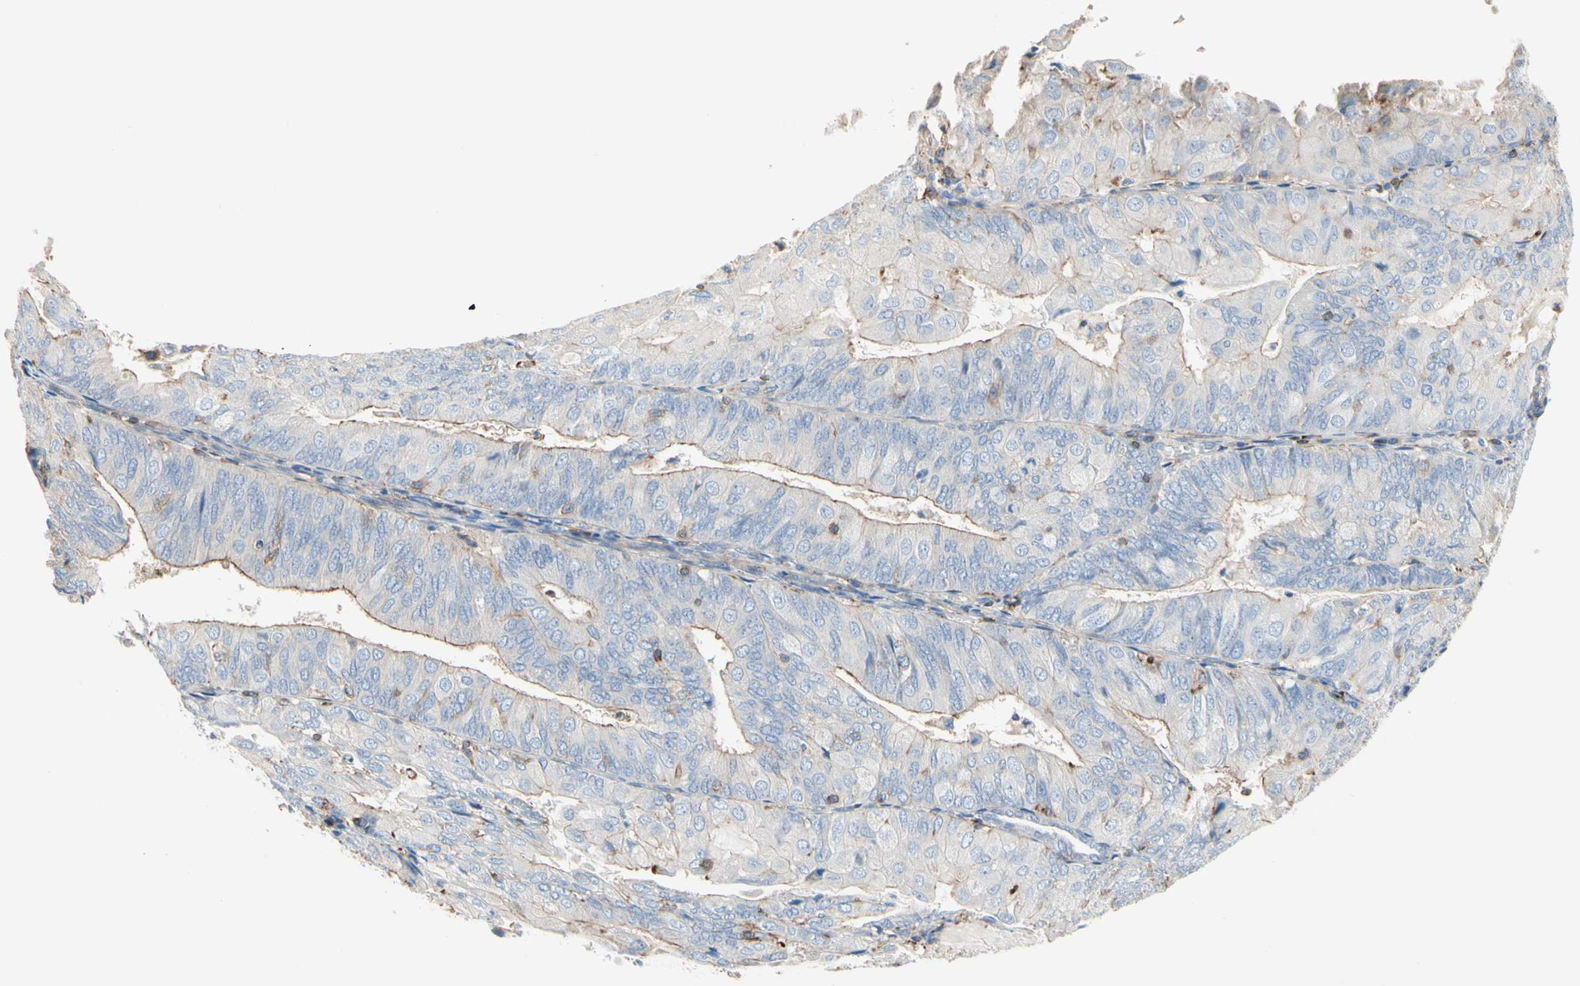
{"staining": {"intensity": "weak", "quantity": "<25%", "location": "cytoplasmic/membranous"}, "tissue": "endometrial cancer", "cell_type": "Tumor cells", "image_type": "cancer", "snomed": [{"axis": "morphology", "description": "Adenocarcinoma, NOS"}, {"axis": "topography", "description": "Endometrium"}], "caption": "There is no significant staining in tumor cells of endometrial adenocarcinoma.", "gene": "SEMA4C", "patient": {"sex": "female", "age": 81}}